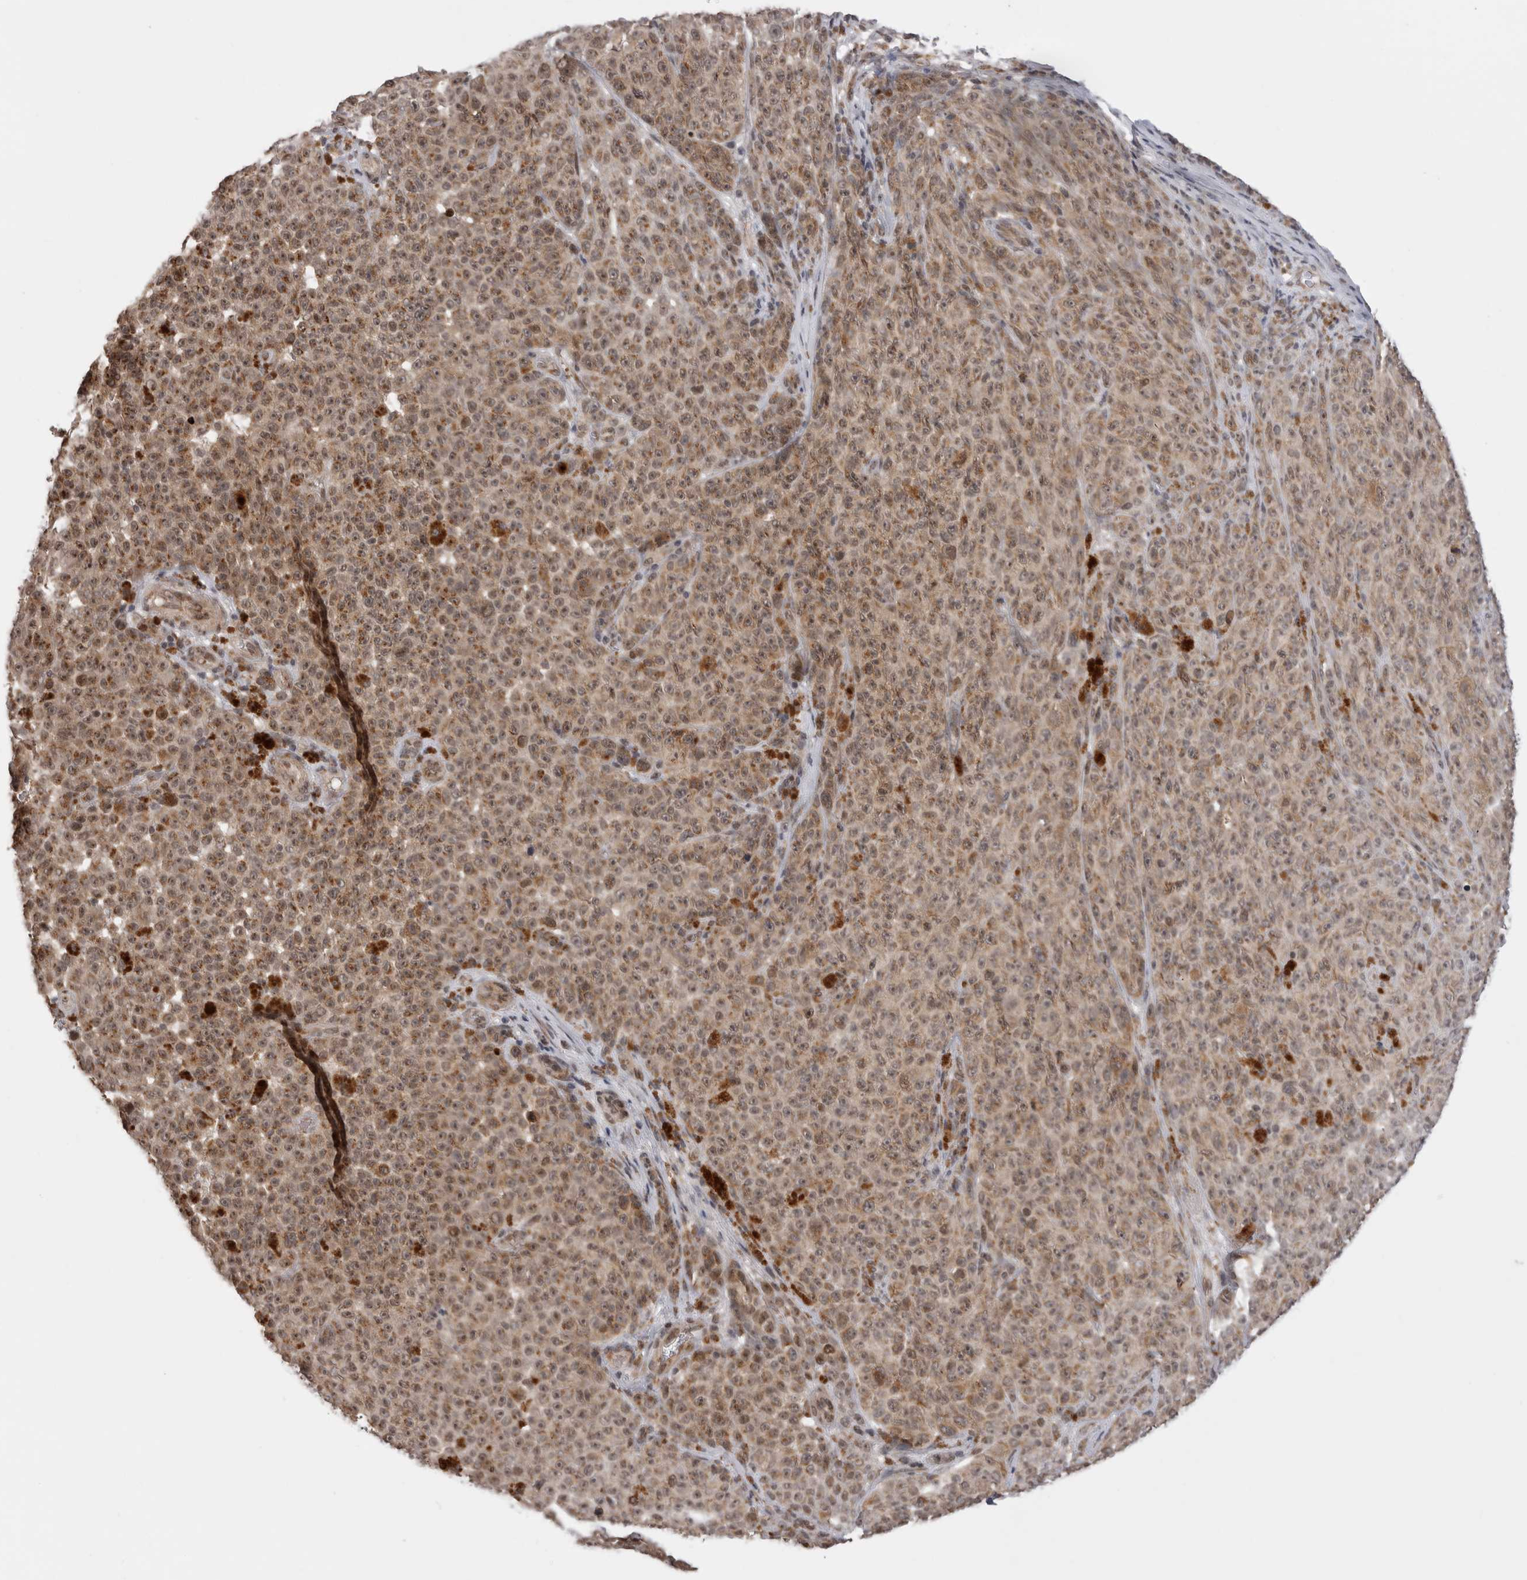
{"staining": {"intensity": "moderate", "quantity": ">75%", "location": "cytoplasmic/membranous,nuclear"}, "tissue": "melanoma", "cell_type": "Tumor cells", "image_type": "cancer", "snomed": [{"axis": "morphology", "description": "Malignant melanoma, NOS"}, {"axis": "topography", "description": "Skin"}], "caption": "The image demonstrates immunohistochemical staining of melanoma. There is moderate cytoplasmic/membranous and nuclear positivity is identified in approximately >75% of tumor cells.", "gene": "TMEM65", "patient": {"sex": "female", "age": 82}}